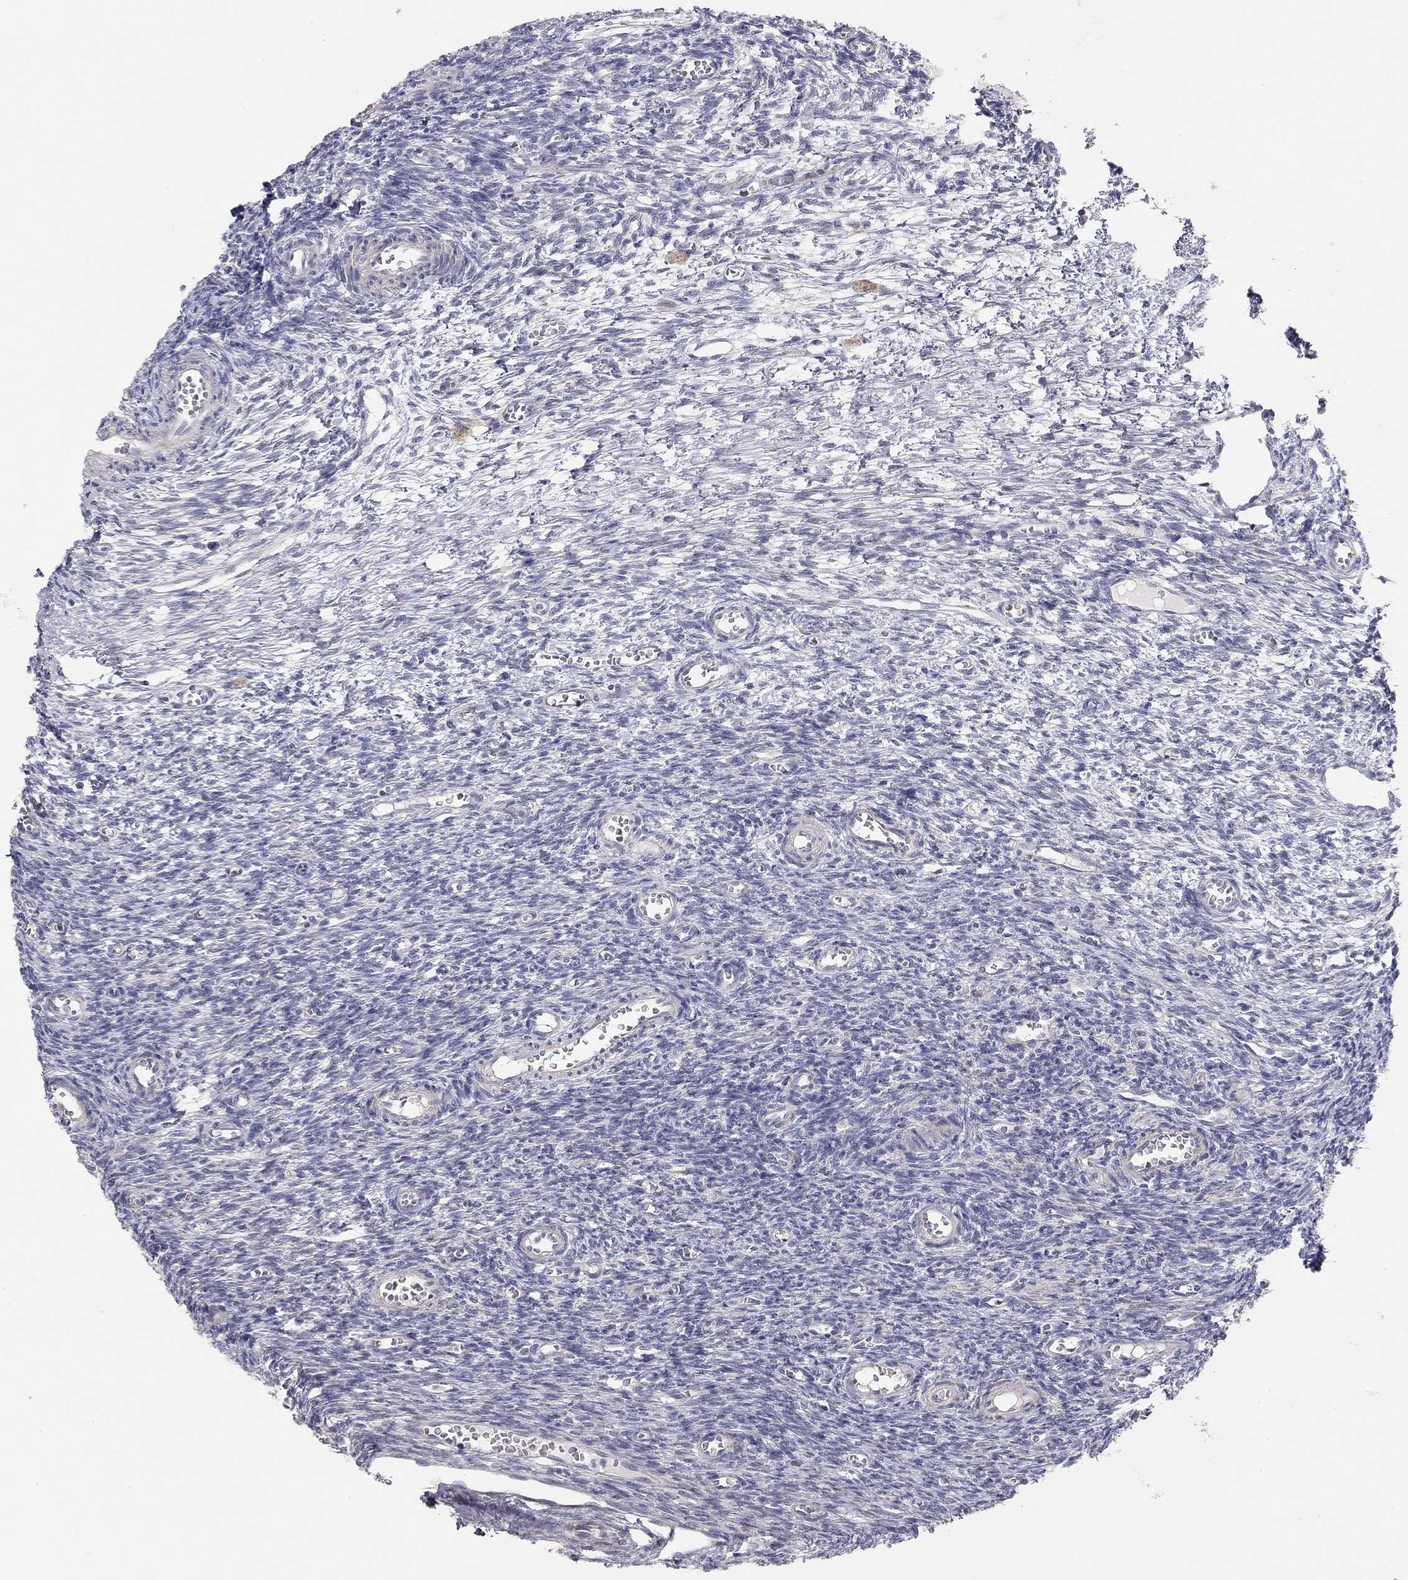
{"staining": {"intensity": "negative", "quantity": "none", "location": "none"}, "tissue": "ovary", "cell_type": "Follicle cells", "image_type": "normal", "snomed": [{"axis": "morphology", "description": "Normal tissue, NOS"}, {"axis": "topography", "description": "Ovary"}], "caption": "Human ovary stained for a protein using immunohistochemistry (IHC) reveals no staining in follicle cells.", "gene": "PAPSS2", "patient": {"sex": "female", "age": 27}}